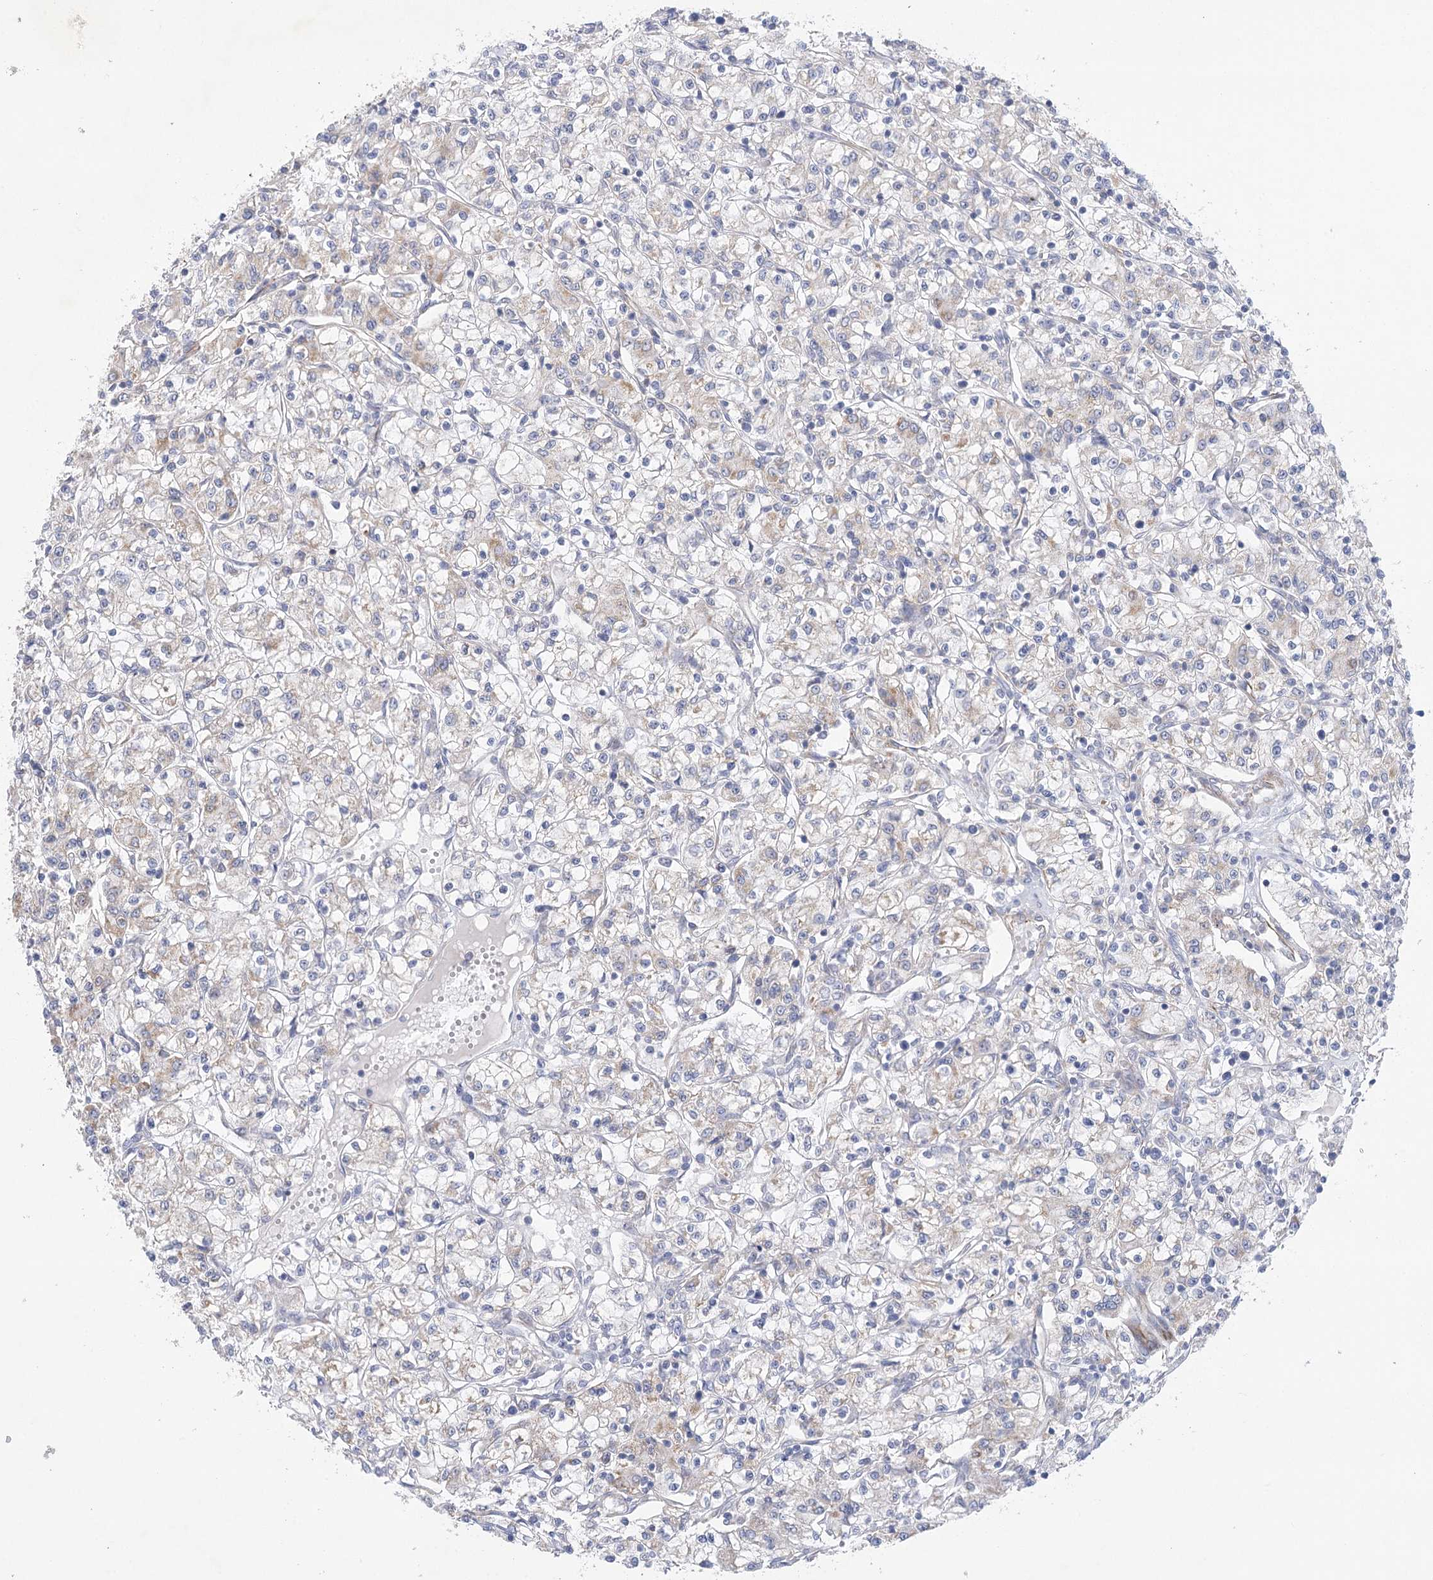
{"staining": {"intensity": "weak", "quantity": "<25%", "location": "cytoplasmic/membranous"}, "tissue": "renal cancer", "cell_type": "Tumor cells", "image_type": "cancer", "snomed": [{"axis": "morphology", "description": "Adenocarcinoma, NOS"}, {"axis": "topography", "description": "Kidney"}], "caption": "Immunohistochemistry (IHC) image of neoplastic tissue: human renal cancer stained with DAB (3,3'-diaminobenzidine) demonstrates no significant protein positivity in tumor cells.", "gene": "DHTKD1", "patient": {"sex": "female", "age": 59}}